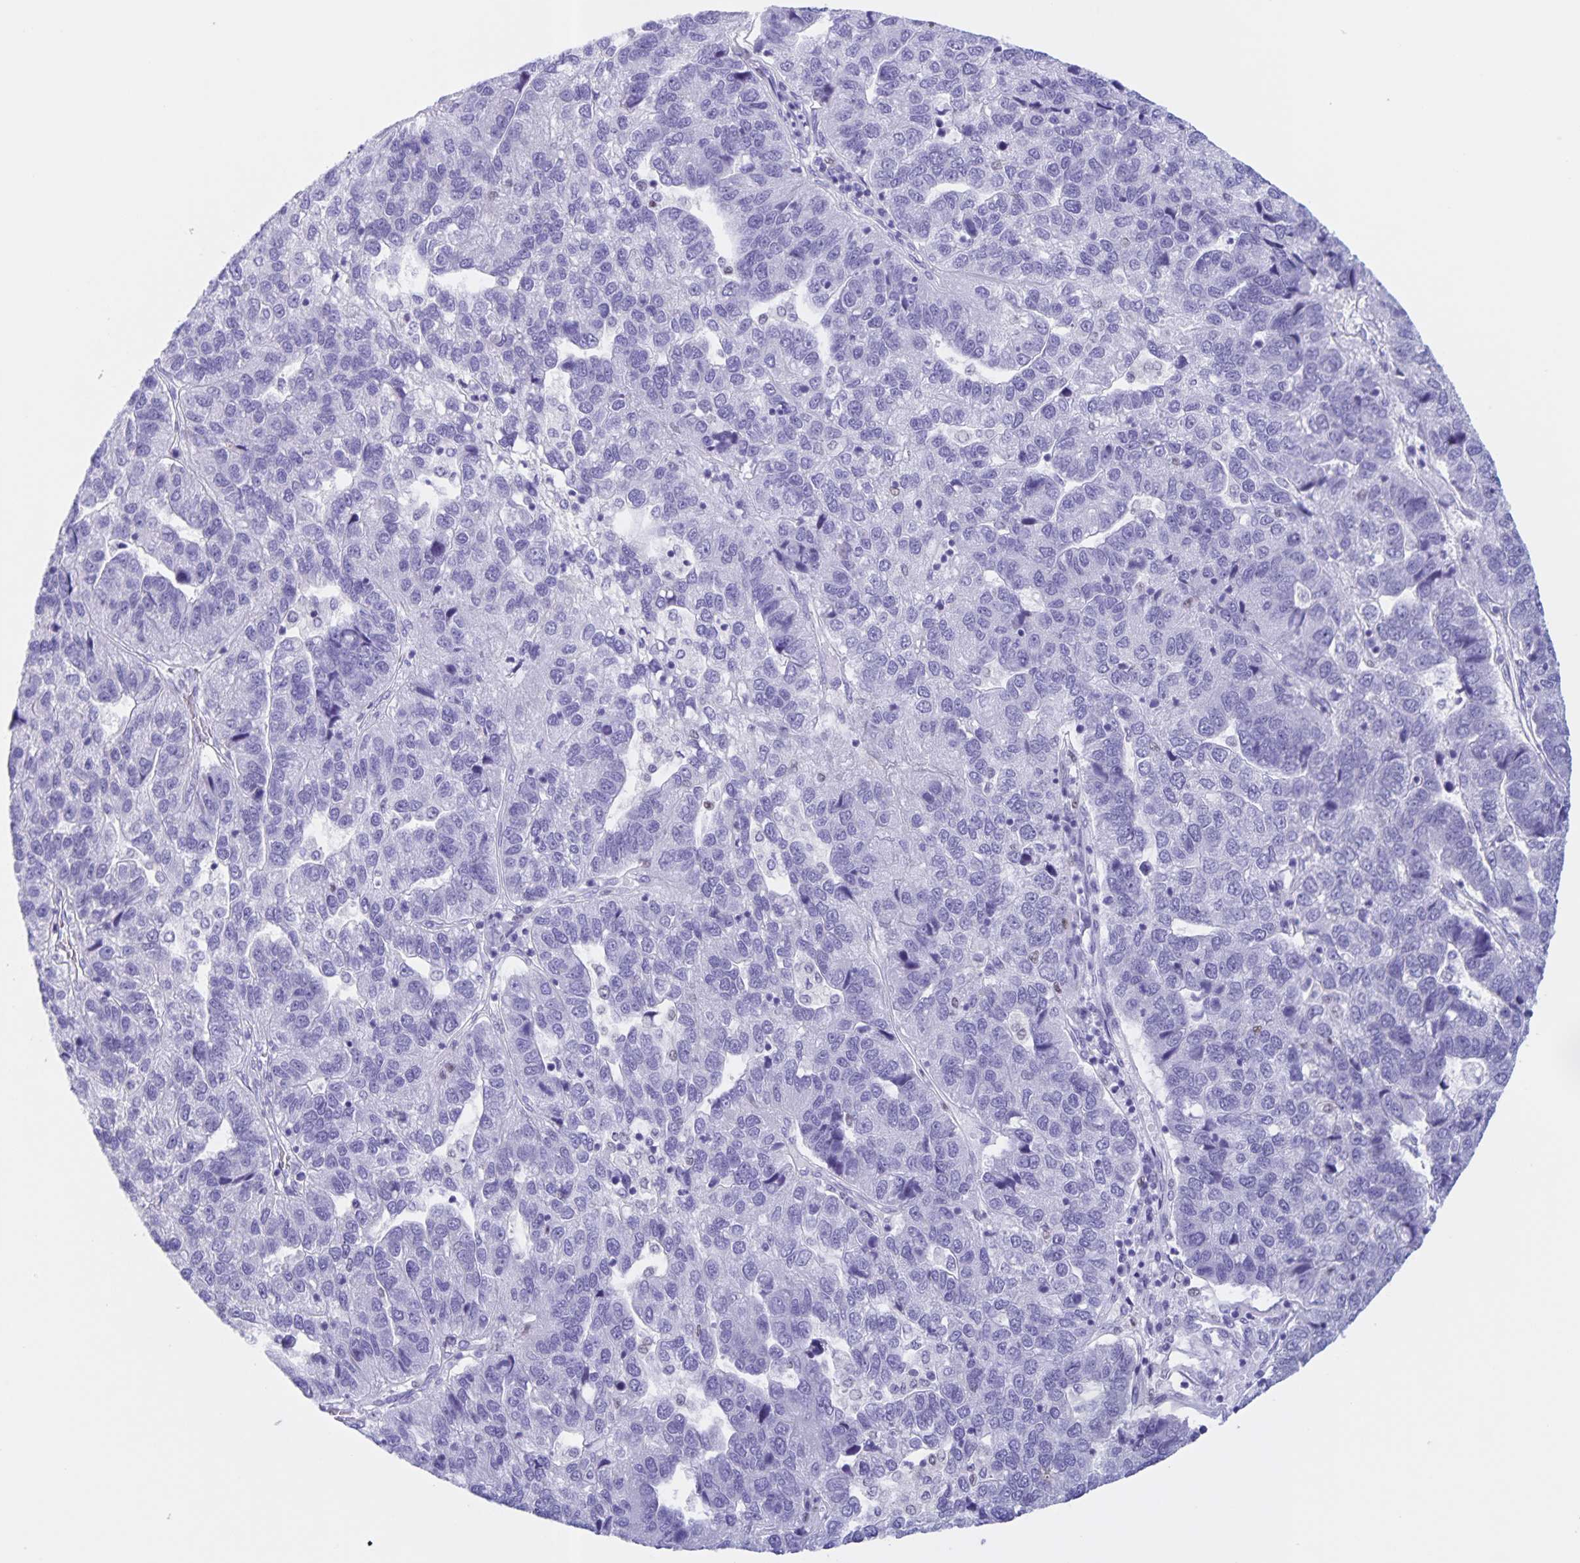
{"staining": {"intensity": "negative", "quantity": "none", "location": "none"}, "tissue": "pancreatic cancer", "cell_type": "Tumor cells", "image_type": "cancer", "snomed": [{"axis": "morphology", "description": "Adenocarcinoma, NOS"}, {"axis": "topography", "description": "Pancreas"}], "caption": "Pancreatic cancer stained for a protein using IHC exhibits no positivity tumor cells.", "gene": "TGIF2LX", "patient": {"sex": "female", "age": 61}}